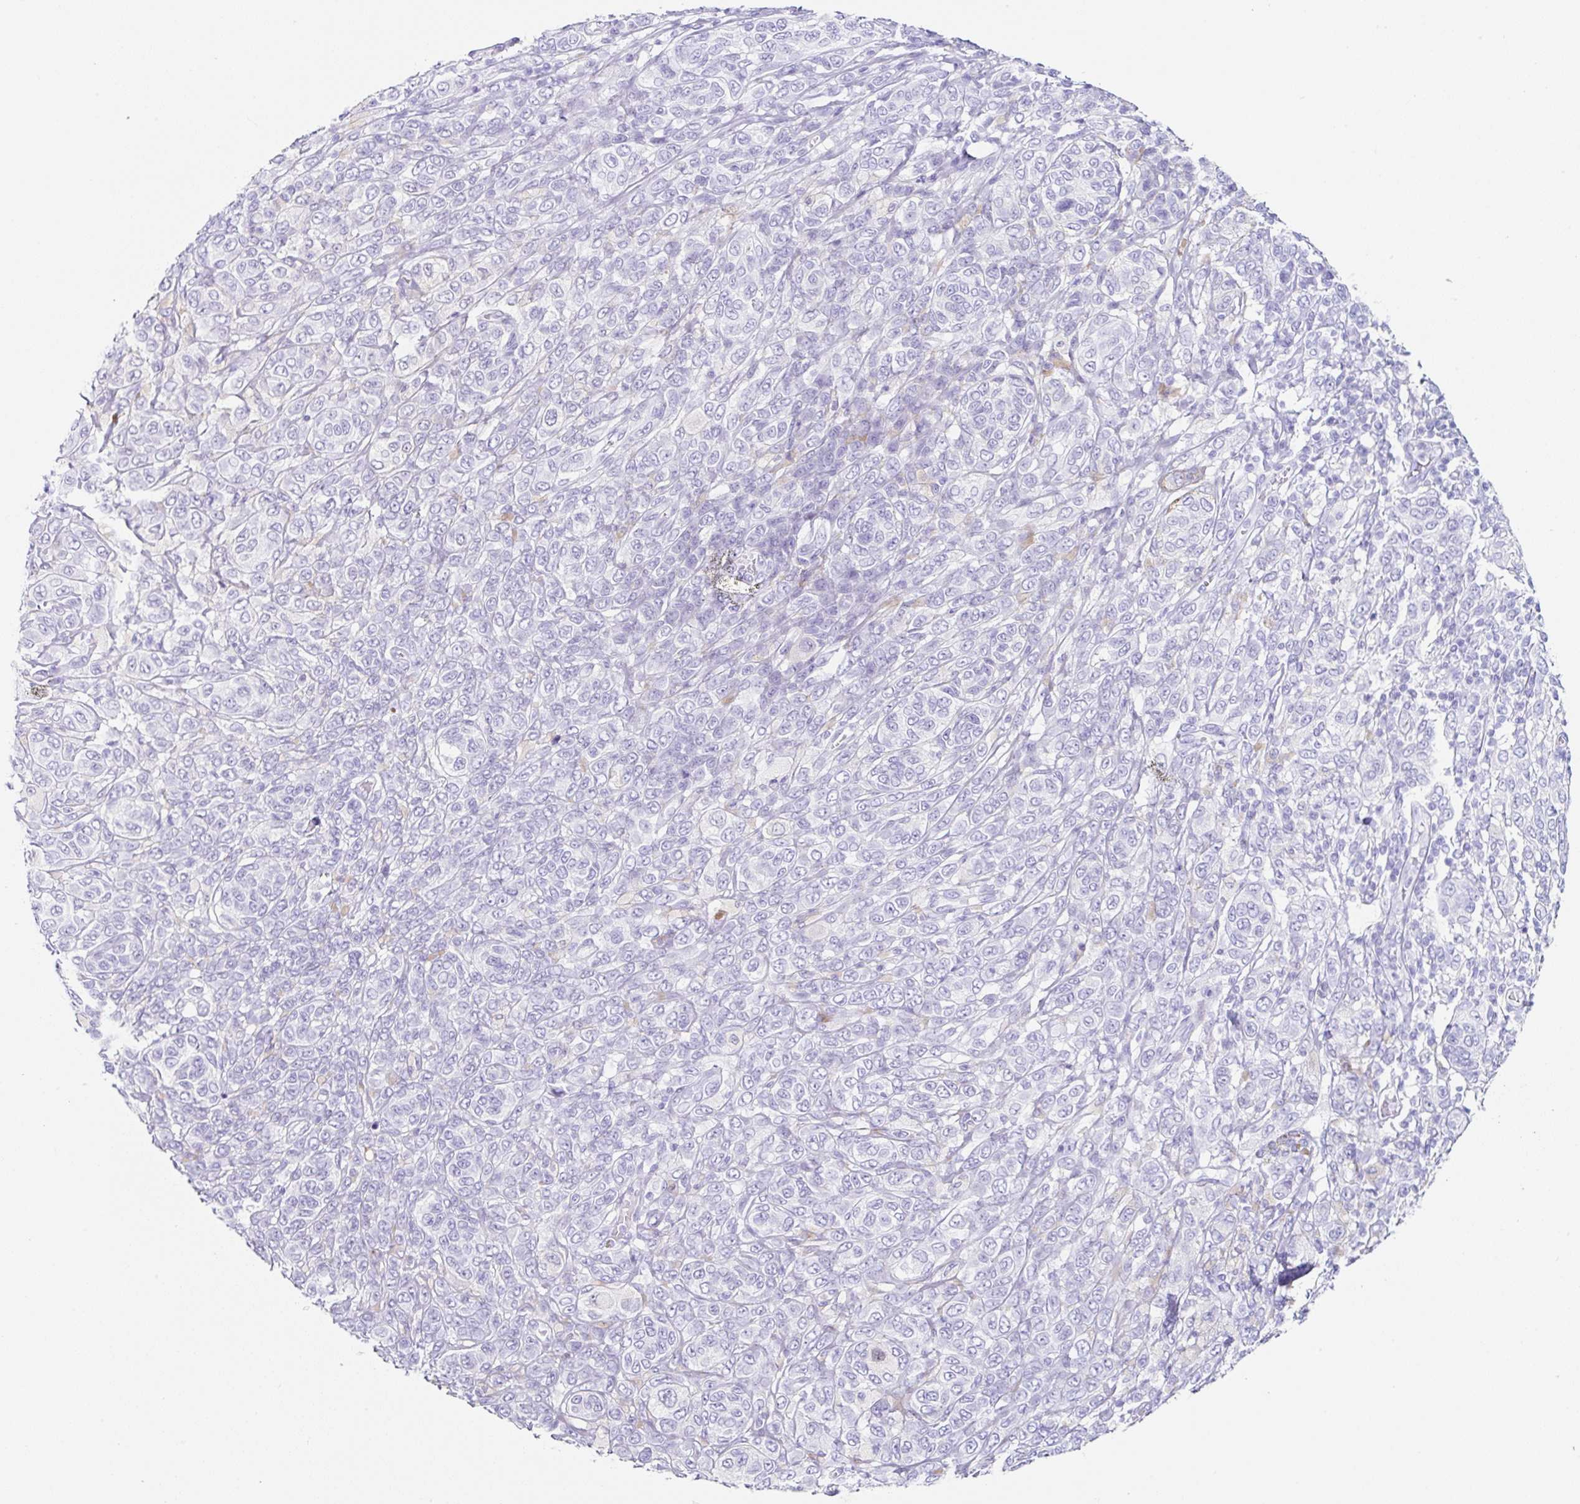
{"staining": {"intensity": "negative", "quantity": "none", "location": "none"}, "tissue": "melanoma", "cell_type": "Tumor cells", "image_type": "cancer", "snomed": [{"axis": "morphology", "description": "Malignant melanoma, NOS"}, {"axis": "topography", "description": "Skin"}], "caption": "Immunohistochemistry micrograph of neoplastic tissue: melanoma stained with DAB (3,3'-diaminobenzidine) demonstrates no significant protein staining in tumor cells. The staining was performed using DAB to visualize the protein expression in brown, while the nuclei were stained in blue with hematoxylin (Magnification: 20x).", "gene": "CLDND2", "patient": {"sex": "male", "age": 42}}